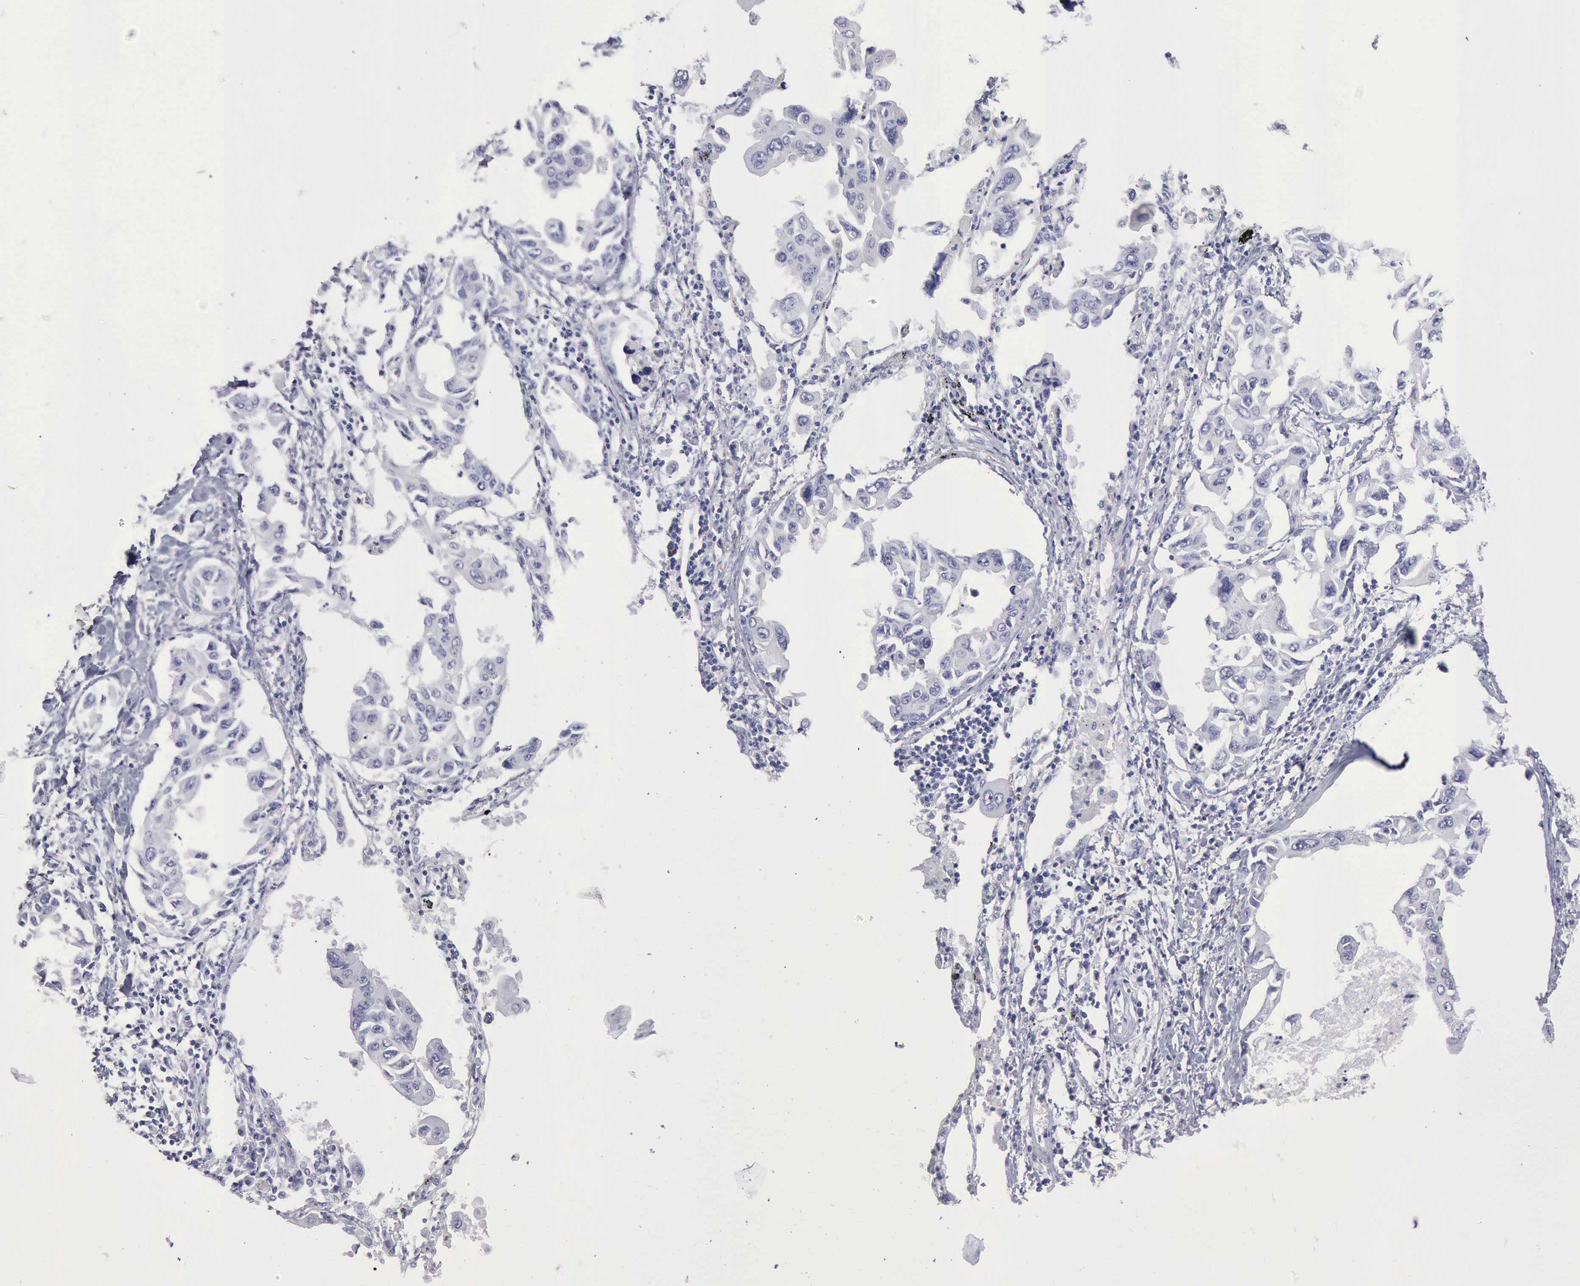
{"staining": {"intensity": "negative", "quantity": "none", "location": "none"}, "tissue": "lung cancer", "cell_type": "Tumor cells", "image_type": "cancer", "snomed": [{"axis": "morphology", "description": "Adenocarcinoma, NOS"}, {"axis": "topography", "description": "Lung"}], "caption": "This is an immunohistochemistry (IHC) histopathology image of adenocarcinoma (lung). There is no expression in tumor cells.", "gene": "NCAM1", "patient": {"sex": "male", "age": 64}}